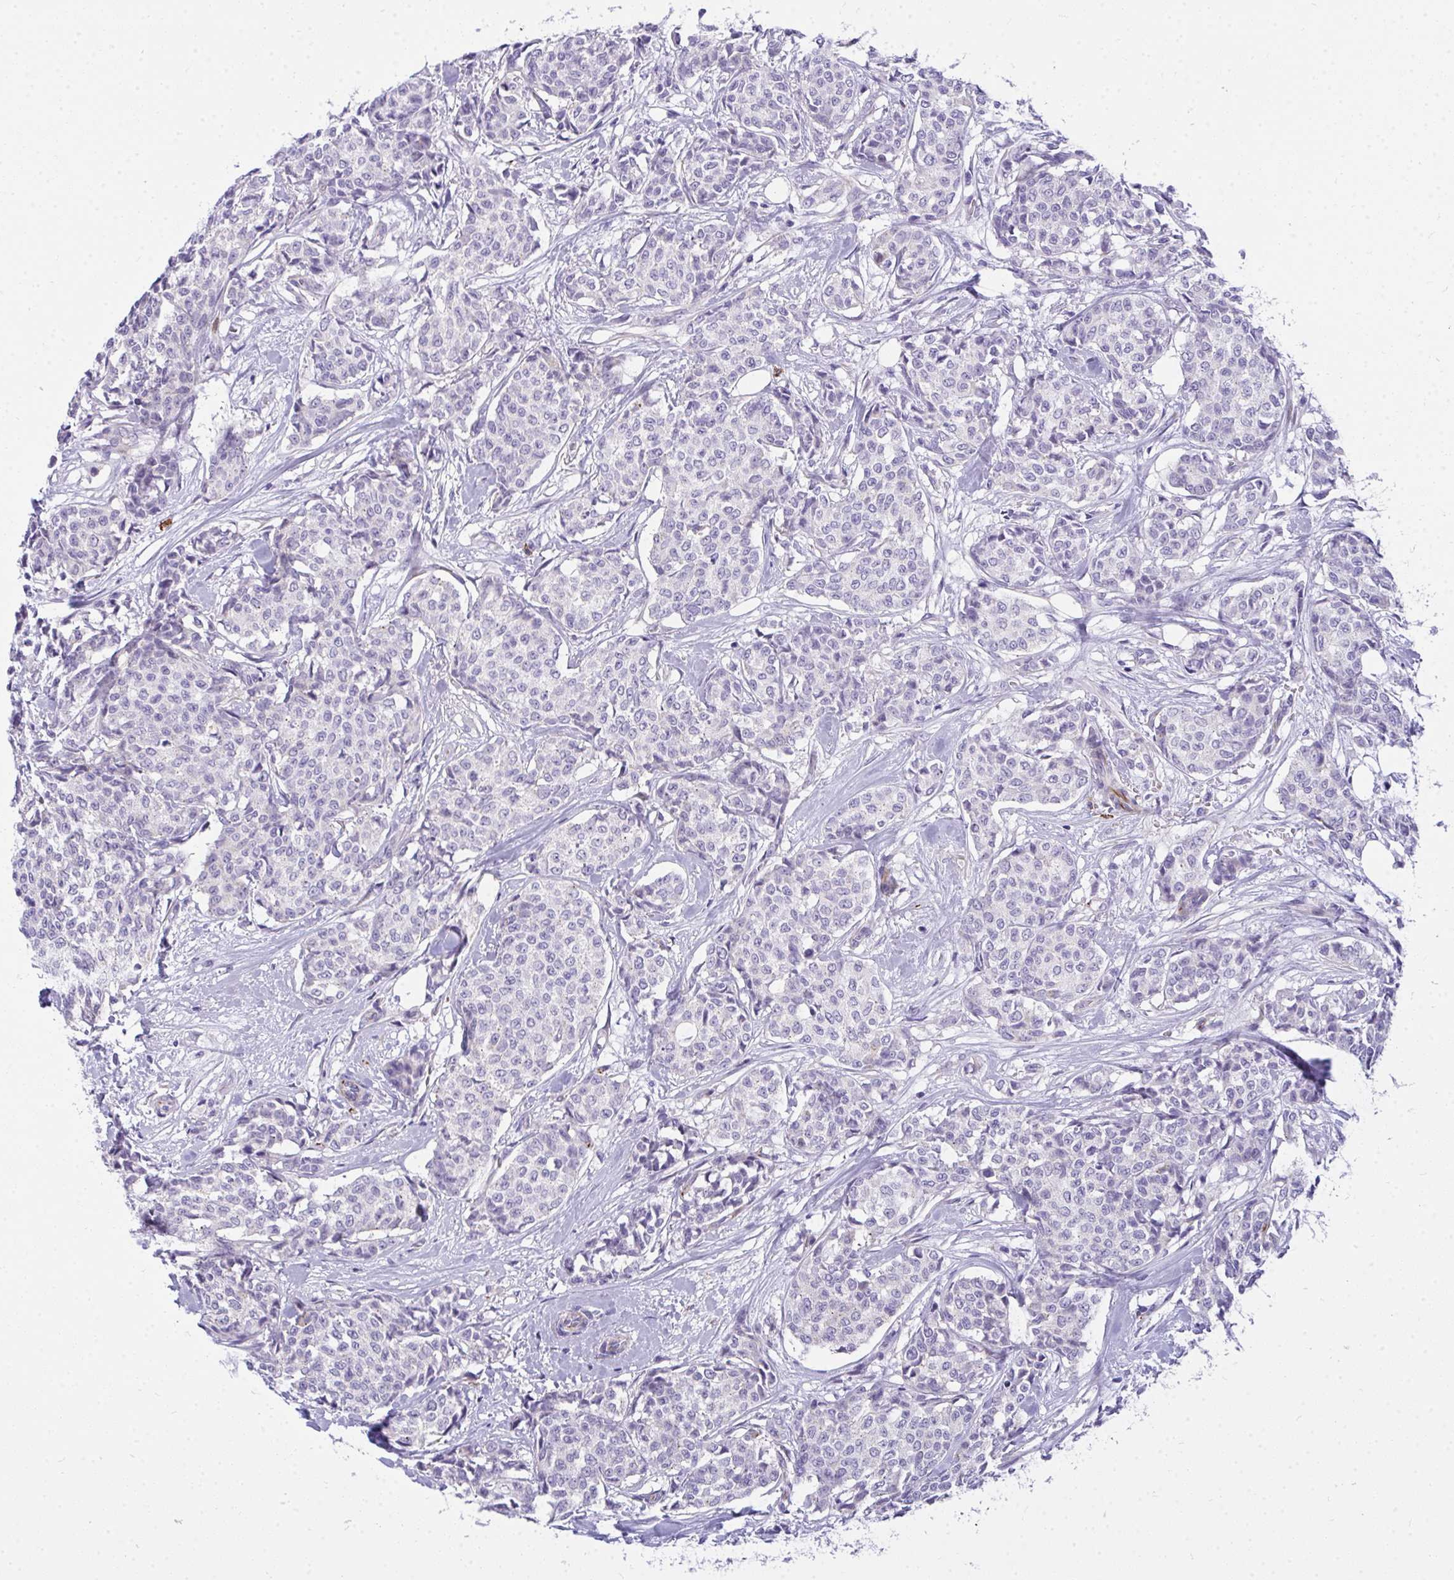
{"staining": {"intensity": "negative", "quantity": "none", "location": "none"}, "tissue": "breast cancer", "cell_type": "Tumor cells", "image_type": "cancer", "snomed": [{"axis": "morphology", "description": "Duct carcinoma"}, {"axis": "topography", "description": "Breast"}], "caption": "Immunohistochemistry (IHC) of breast cancer shows no staining in tumor cells.", "gene": "TSBP1", "patient": {"sex": "female", "age": 91}}